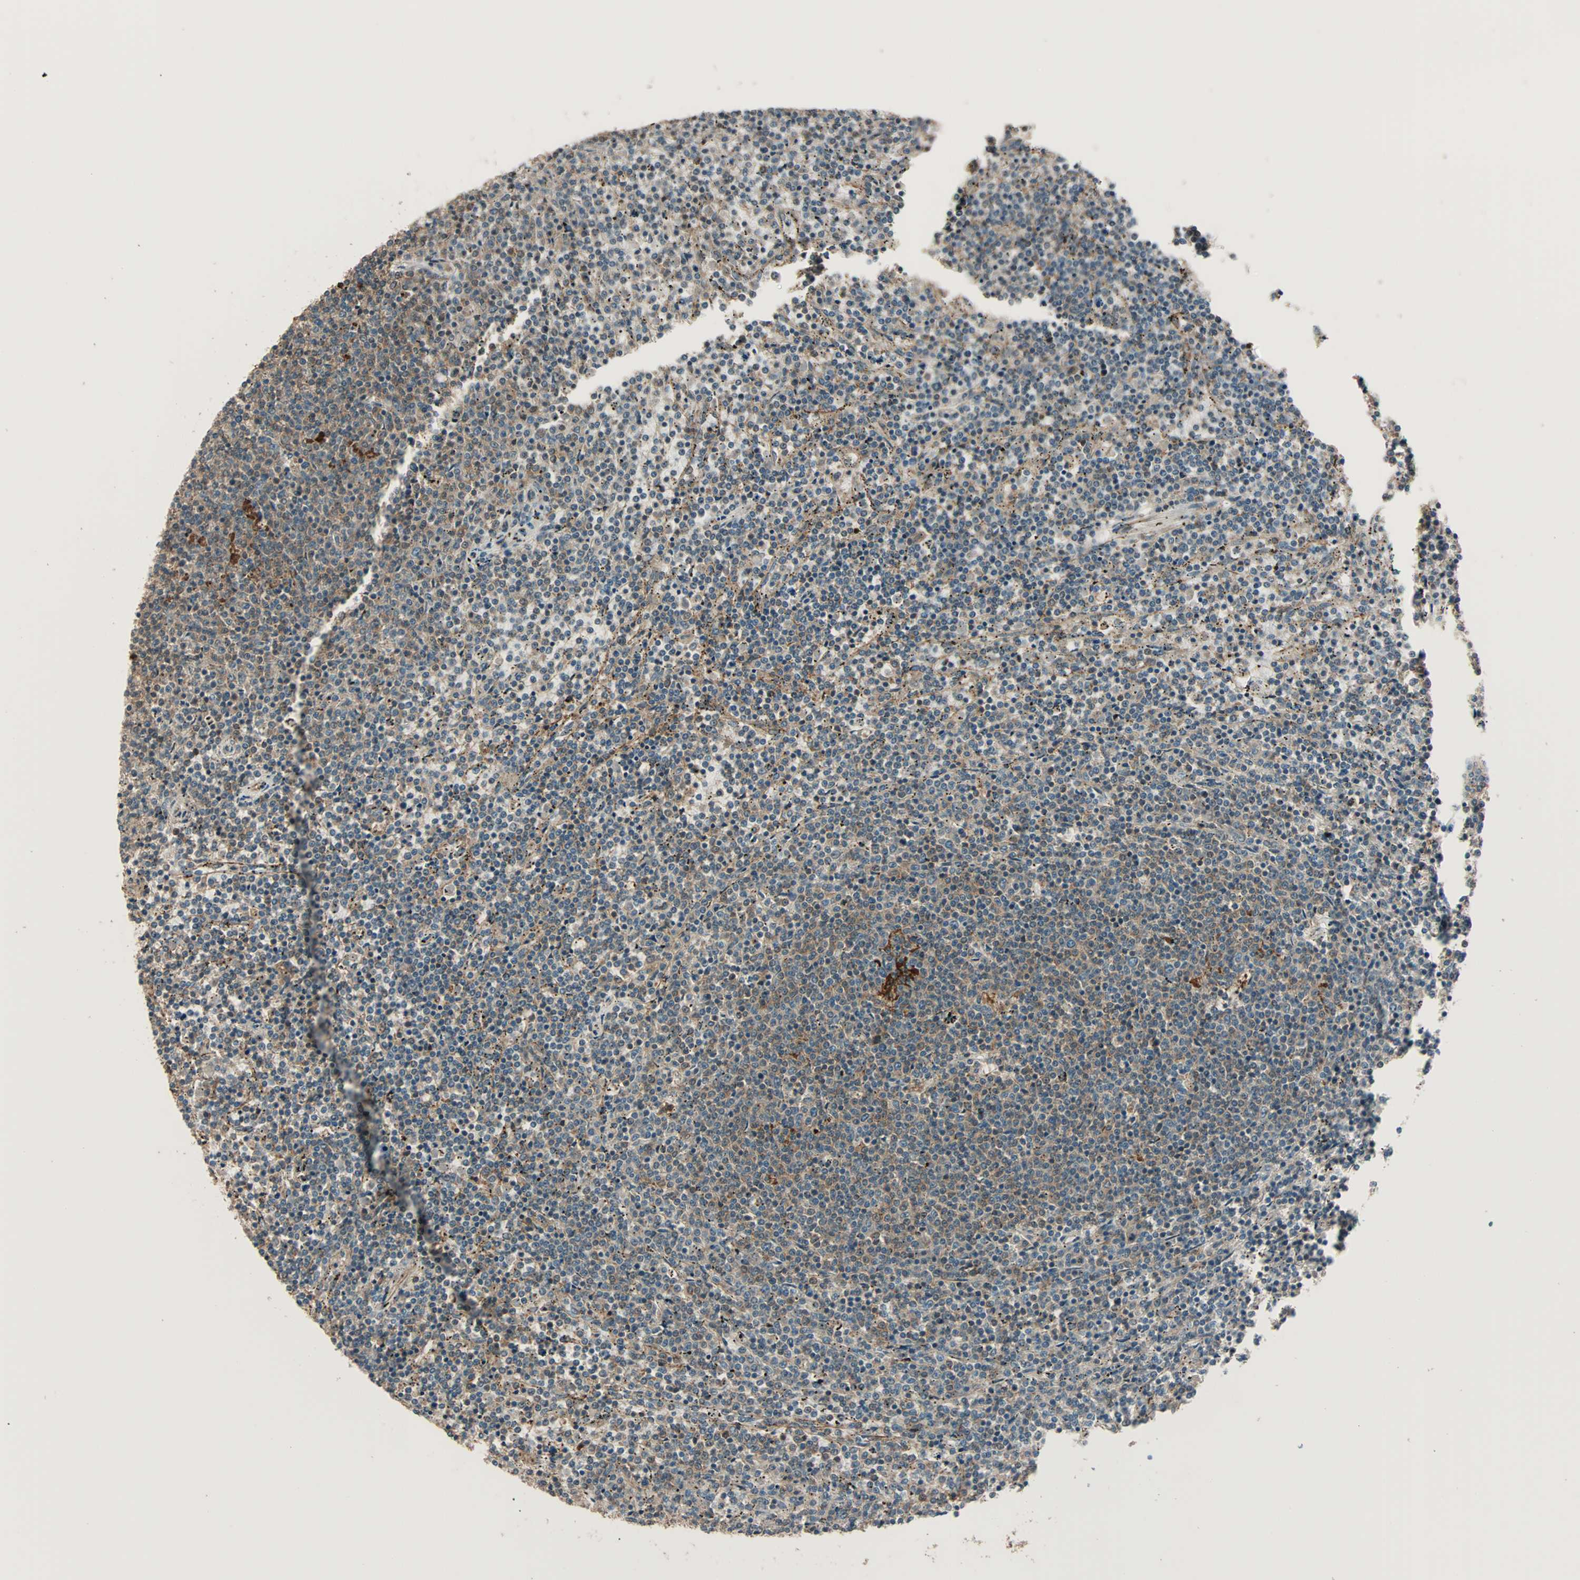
{"staining": {"intensity": "weak", "quantity": "<25%", "location": "cytoplasmic/membranous"}, "tissue": "lymphoma", "cell_type": "Tumor cells", "image_type": "cancer", "snomed": [{"axis": "morphology", "description": "Malignant lymphoma, non-Hodgkin's type, Low grade"}, {"axis": "topography", "description": "Spleen"}], "caption": "High power microscopy image of an immunohistochemistry micrograph of lymphoma, revealing no significant expression in tumor cells.", "gene": "MAP3K21", "patient": {"sex": "female", "age": 50}}